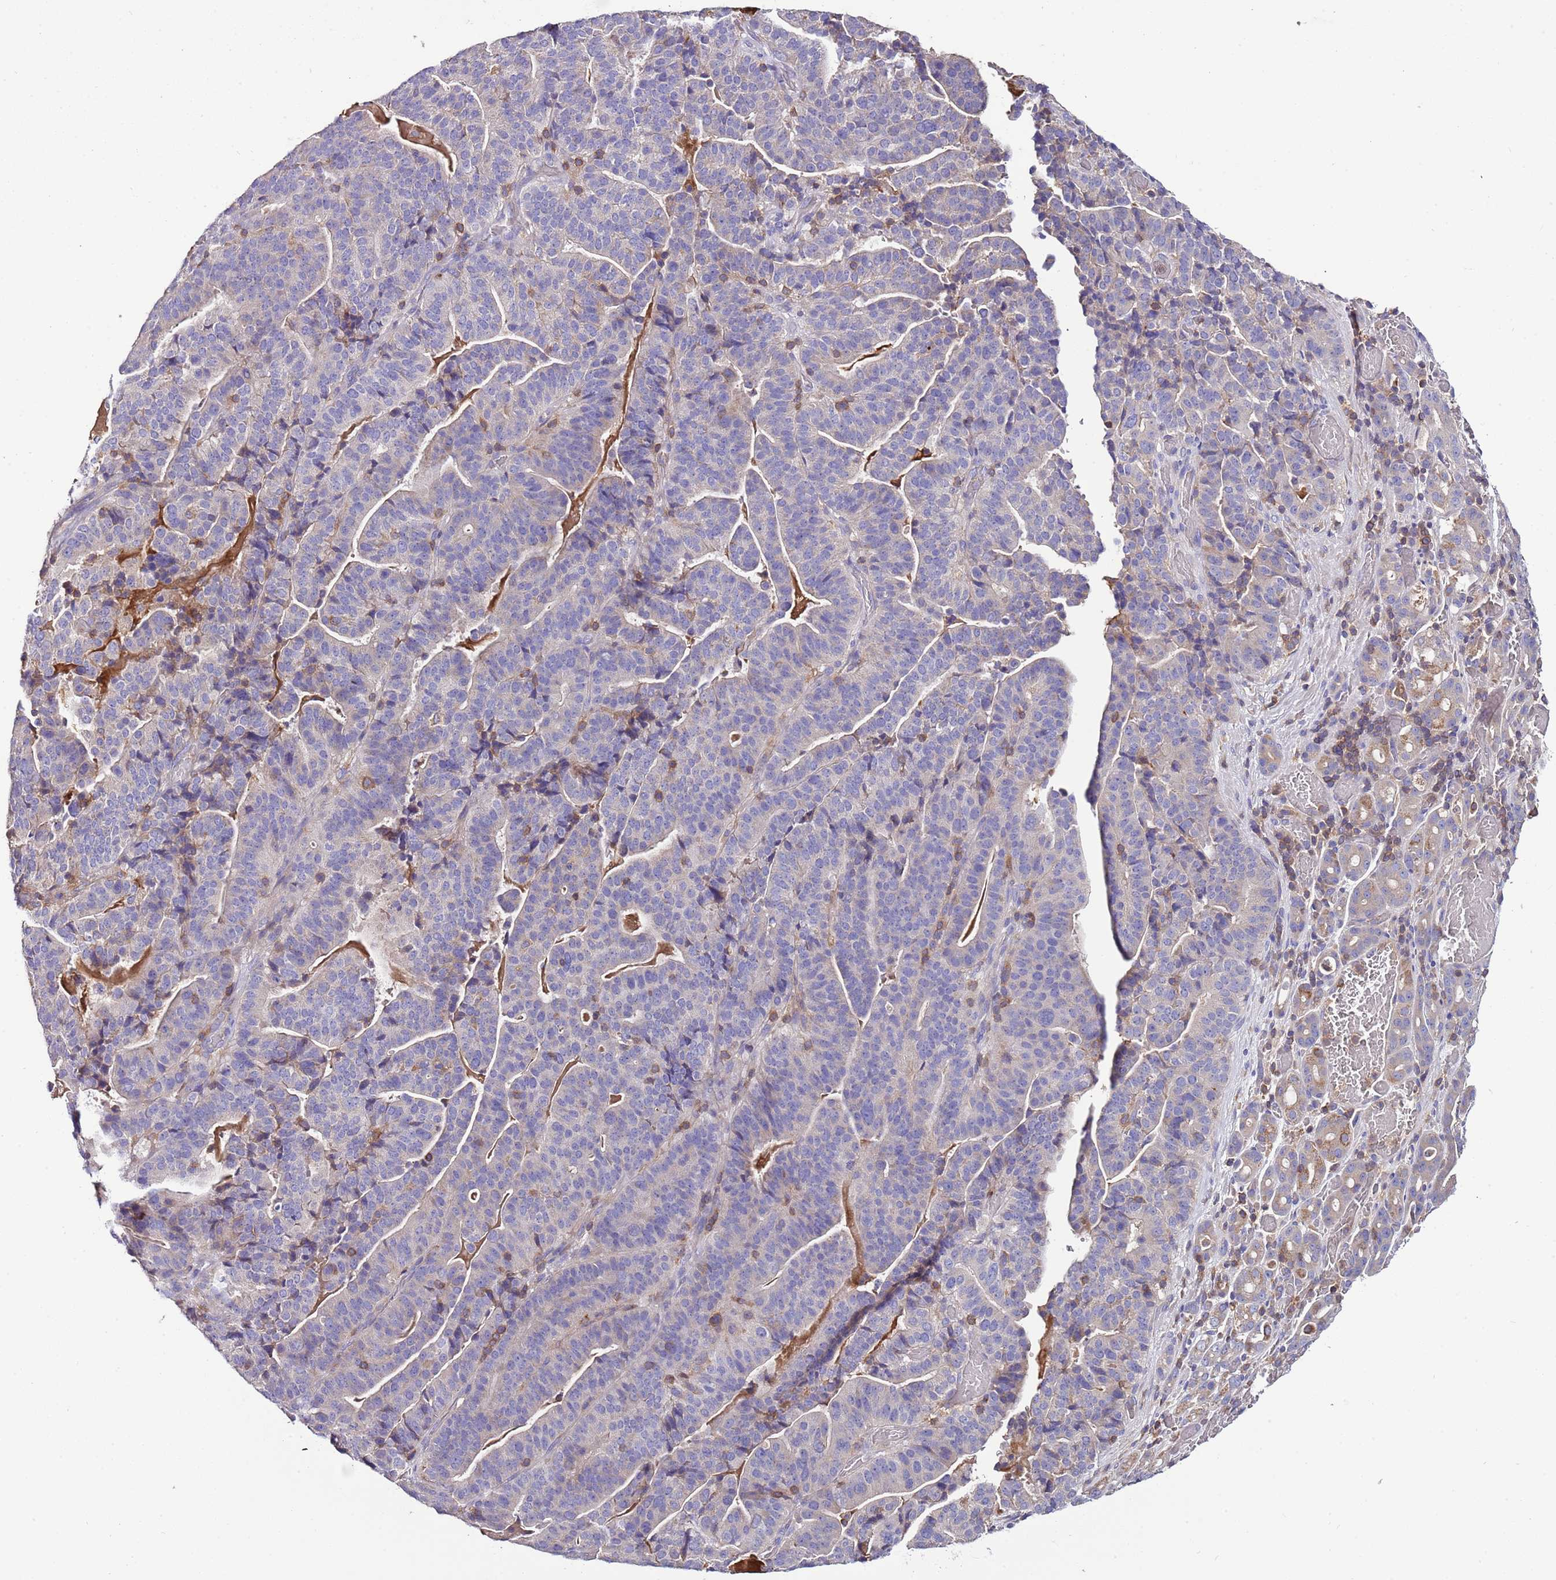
{"staining": {"intensity": "negative", "quantity": "none", "location": "none"}, "tissue": "stomach cancer", "cell_type": "Tumor cells", "image_type": "cancer", "snomed": [{"axis": "morphology", "description": "Adenocarcinoma, NOS"}, {"axis": "topography", "description": "Stomach"}], "caption": "This is an IHC histopathology image of adenocarcinoma (stomach). There is no expression in tumor cells.", "gene": "IGIP", "patient": {"sex": "male", "age": 48}}